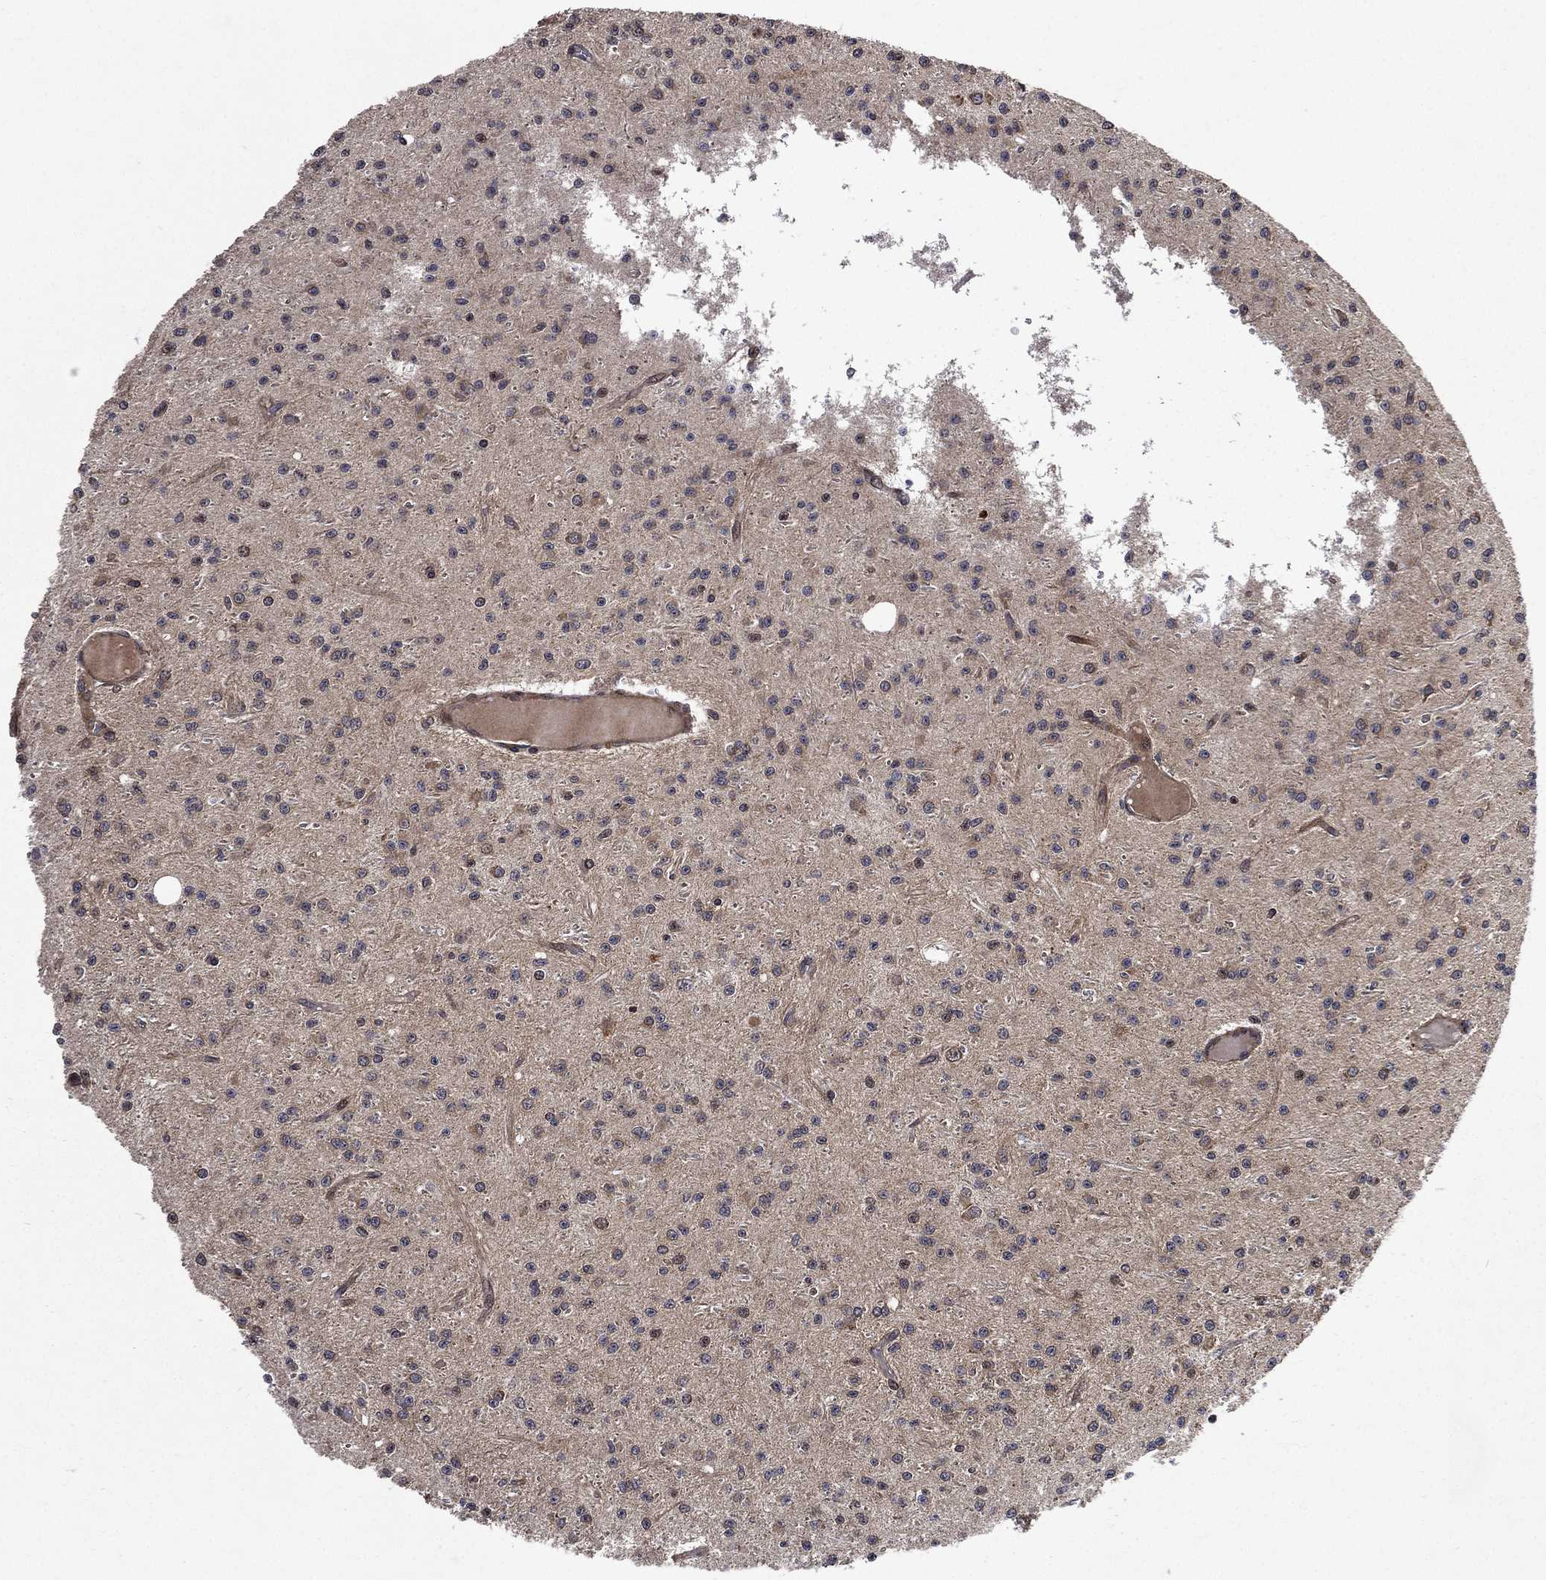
{"staining": {"intensity": "weak", "quantity": "<25%", "location": "nuclear"}, "tissue": "glioma", "cell_type": "Tumor cells", "image_type": "cancer", "snomed": [{"axis": "morphology", "description": "Glioma, malignant, Low grade"}, {"axis": "topography", "description": "Brain"}], "caption": "There is no significant staining in tumor cells of glioma.", "gene": "RAB11FIP4", "patient": {"sex": "male", "age": 27}}